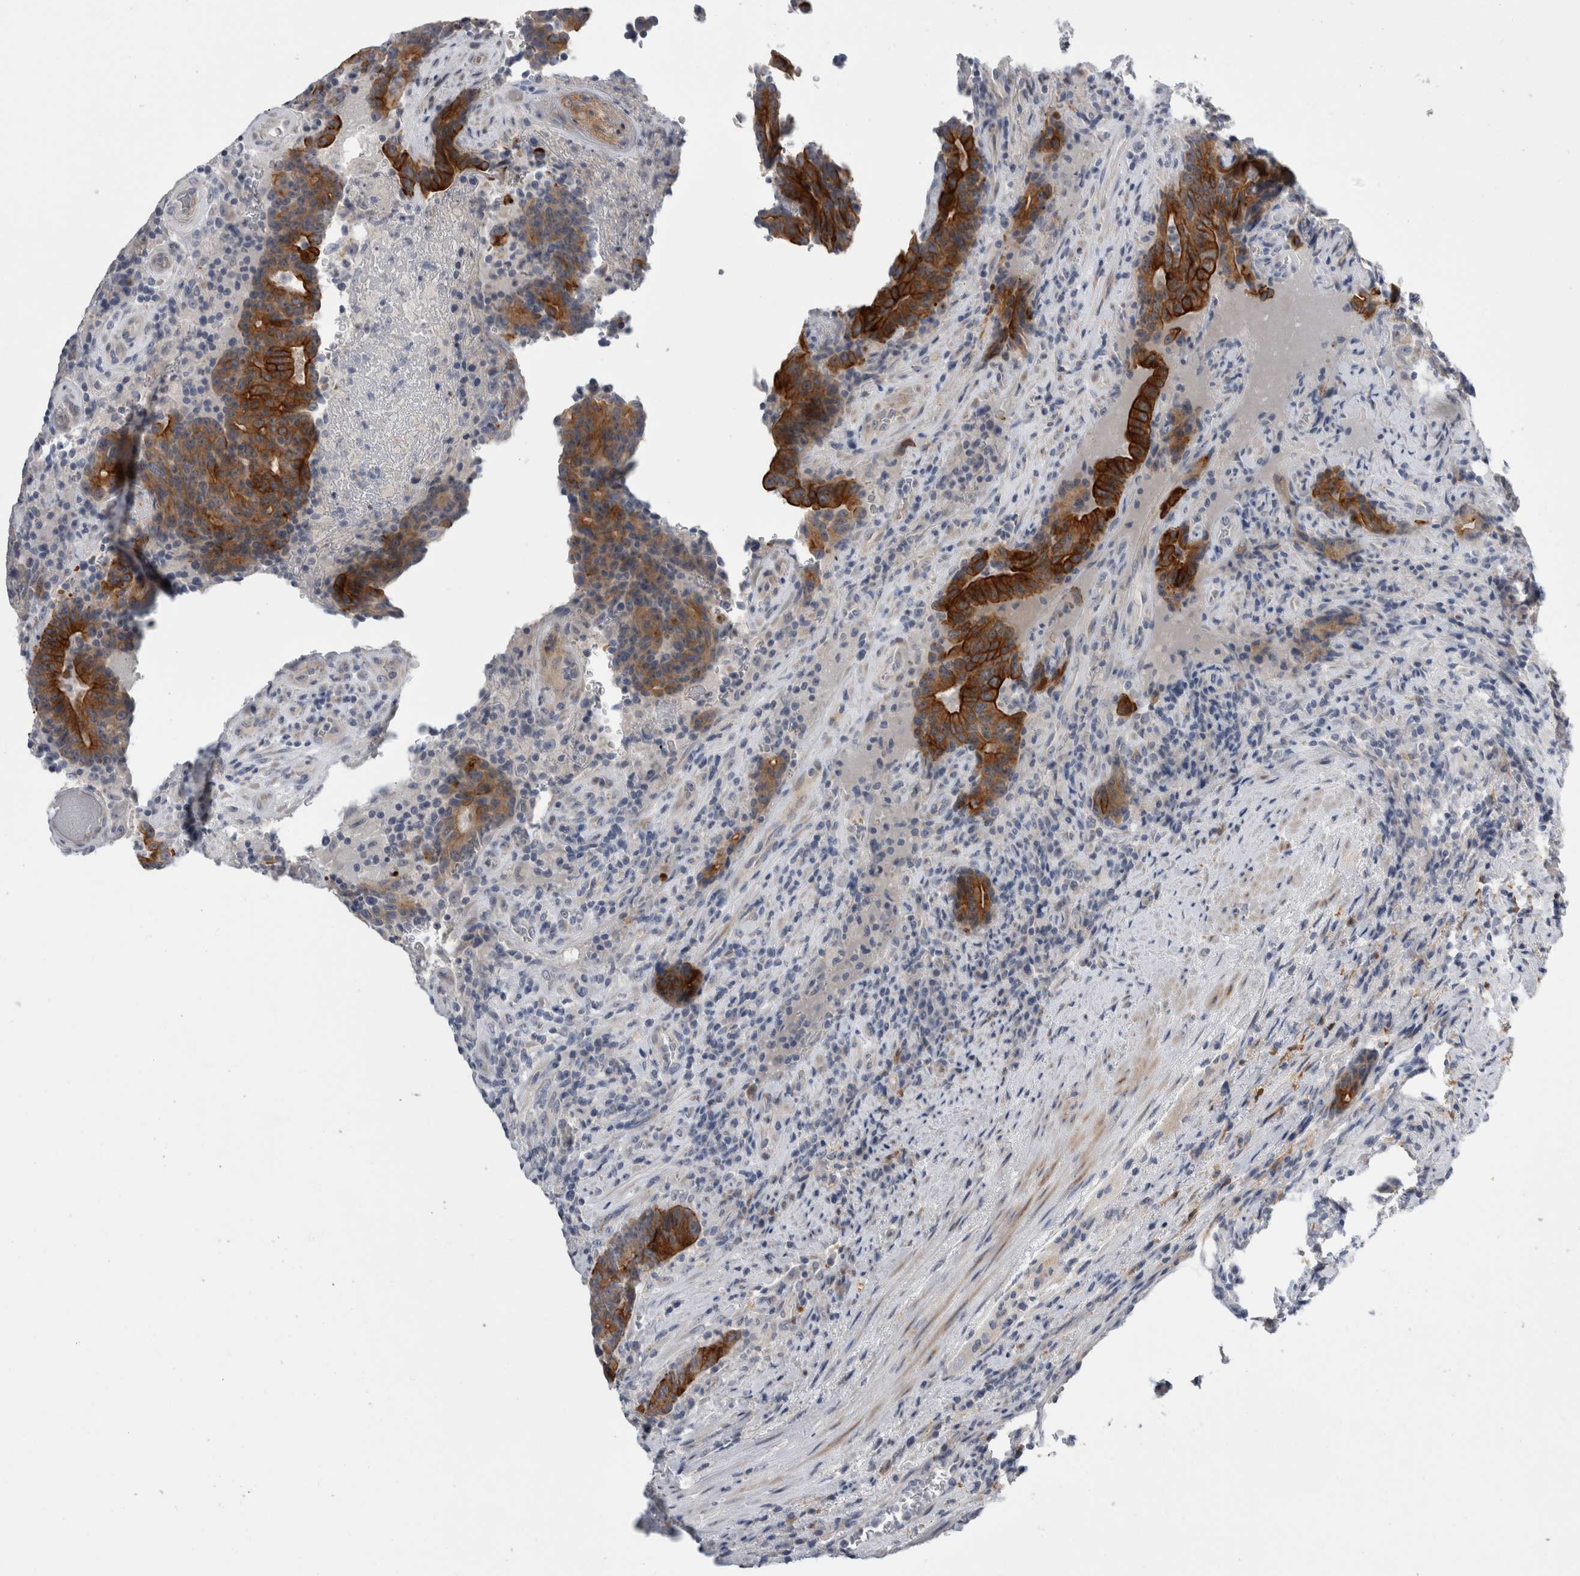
{"staining": {"intensity": "strong", "quantity": "<25%", "location": "cytoplasmic/membranous"}, "tissue": "colorectal cancer", "cell_type": "Tumor cells", "image_type": "cancer", "snomed": [{"axis": "morphology", "description": "Normal tissue, NOS"}, {"axis": "morphology", "description": "Adenocarcinoma, NOS"}, {"axis": "topography", "description": "Colon"}], "caption": "IHC photomicrograph of colorectal cancer (adenocarcinoma) stained for a protein (brown), which displays medium levels of strong cytoplasmic/membranous positivity in about <25% of tumor cells.", "gene": "SLC20A2", "patient": {"sex": "female", "age": 75}}